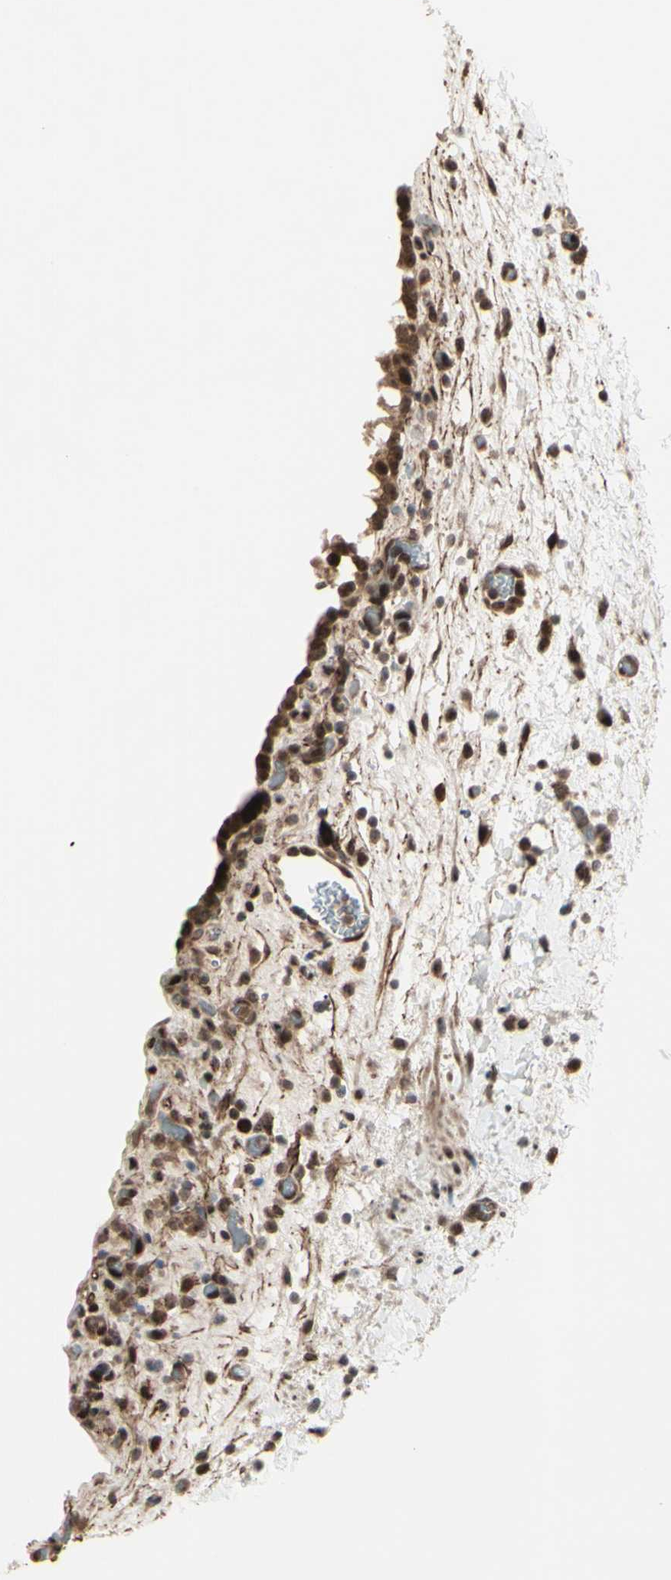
{"staining": {"intensity": "moderate", "quantity": ">75%", "location": "cytoplasmic/membranous,nuclear"}, "tissue": "urinary bladder", "cell_type": "Urothelial cells", "image_type": "normal", "snomed": [{"axis": "morphology", "description": "Normal tissue, NOS"}, {"axis": "topography", "description": "Urinary bladder"}], "caption": "Immunohistochemistry (IHC) micrograph of normal human urinary bladder stained for a protein (brown), which exhibits medium levels of moderate cytoplasmic/membranous,nuclear staining in approximately >75% of urothelial cells.", "gene": "MLF2", "patient": {"sex": "female", "age": 64}}